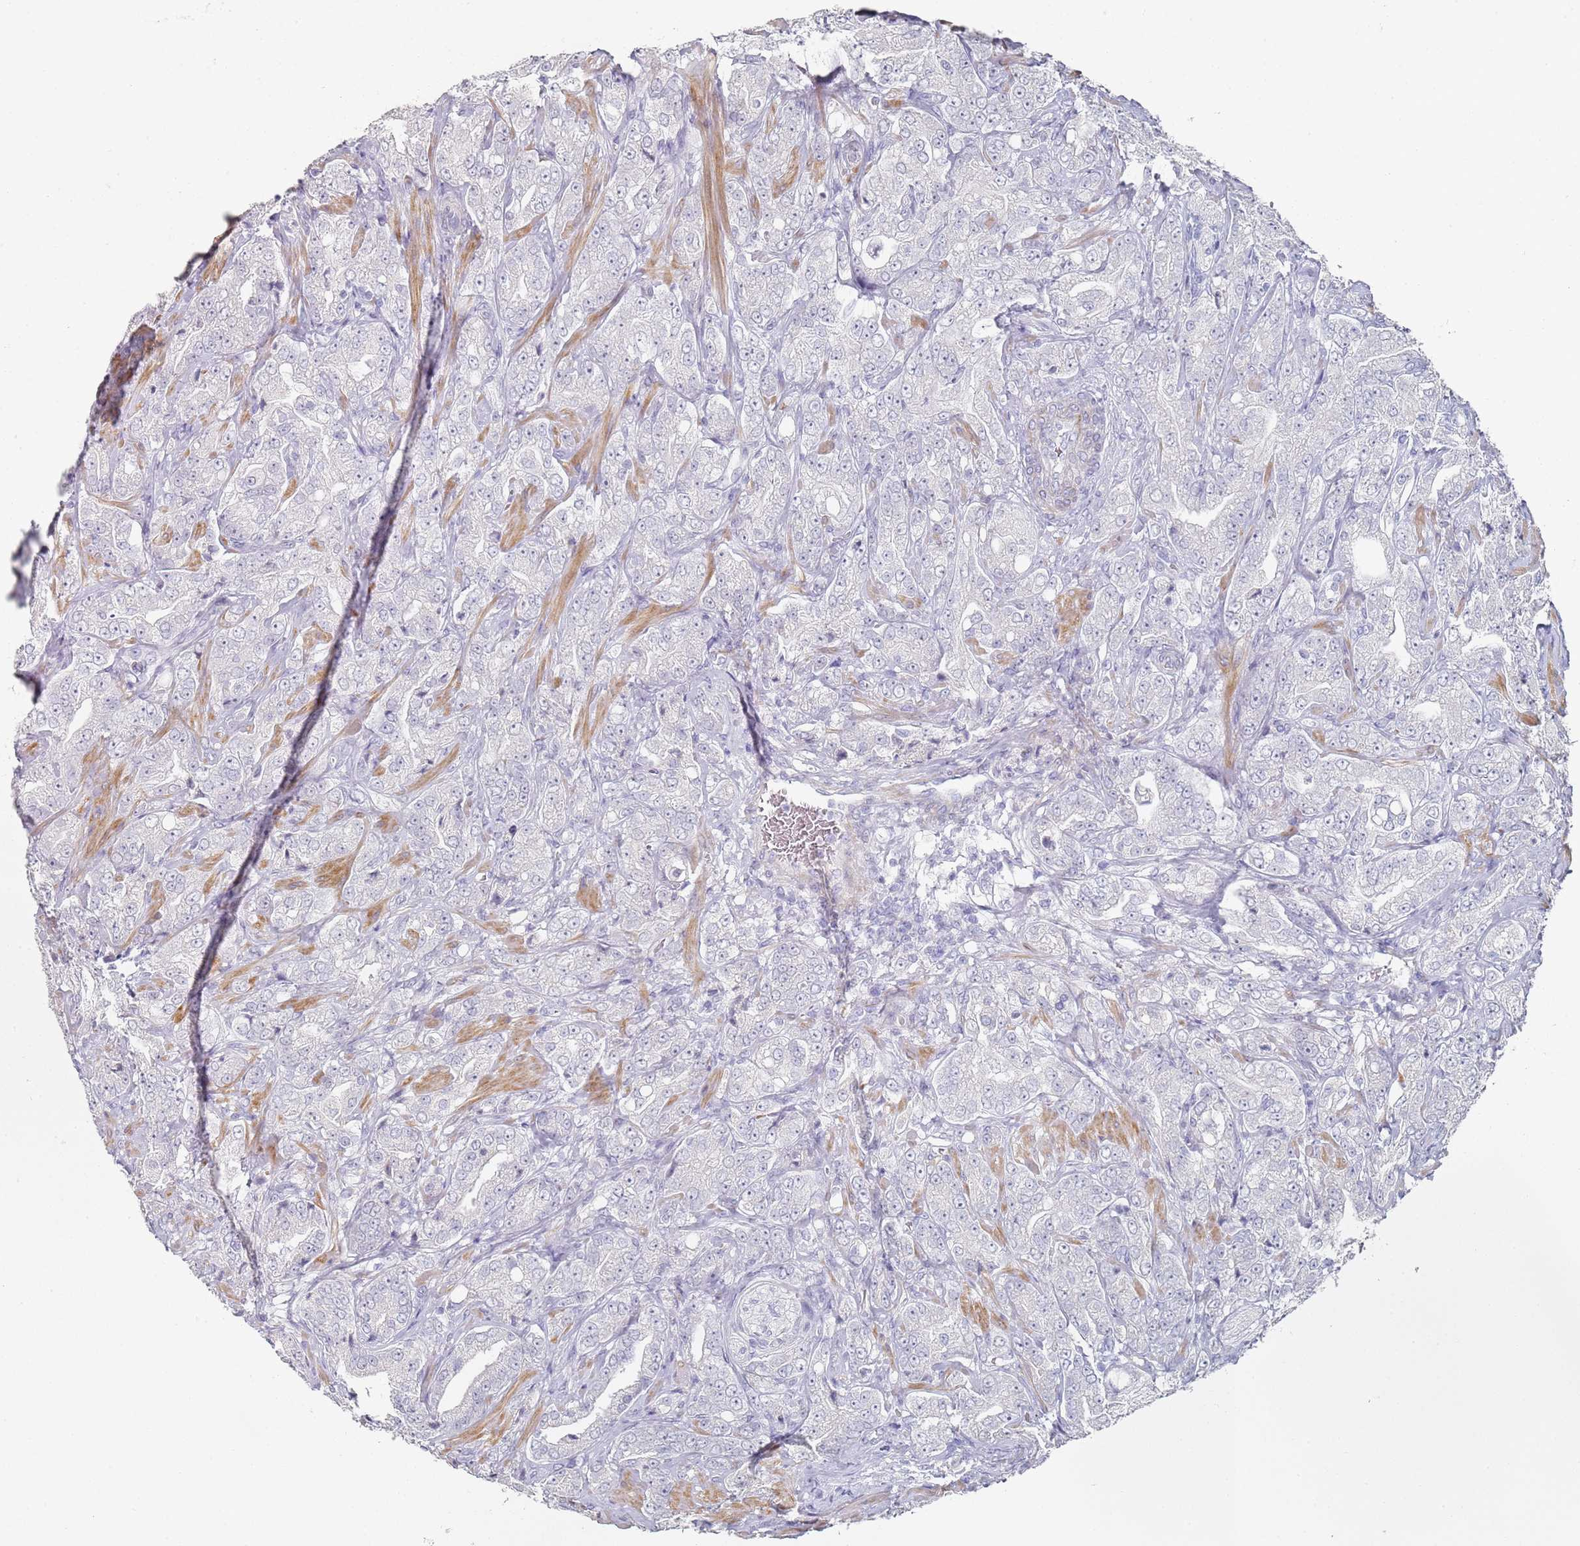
{"staining": {"intensity": "negative", "quantity": "none", "location": "none"}, "tissue": "prostate cancer", "cell_type": "Tumor cells", "image_type": "cancer", "snomed": [{"axis": "morphology", "description": "Adenocarcinoma, Low grade"}, {"axis": "topography", "description": "Prostate"}], "caption": "A high-resolution histopathology image shows immunohistochemistry (IHC) staining of low-grade adenocarcinoma (prostate), which exhibits no significant positivity in tumor cells.", "gene": "DNAH11", "patient": {"sex": "male", "age": 67}}